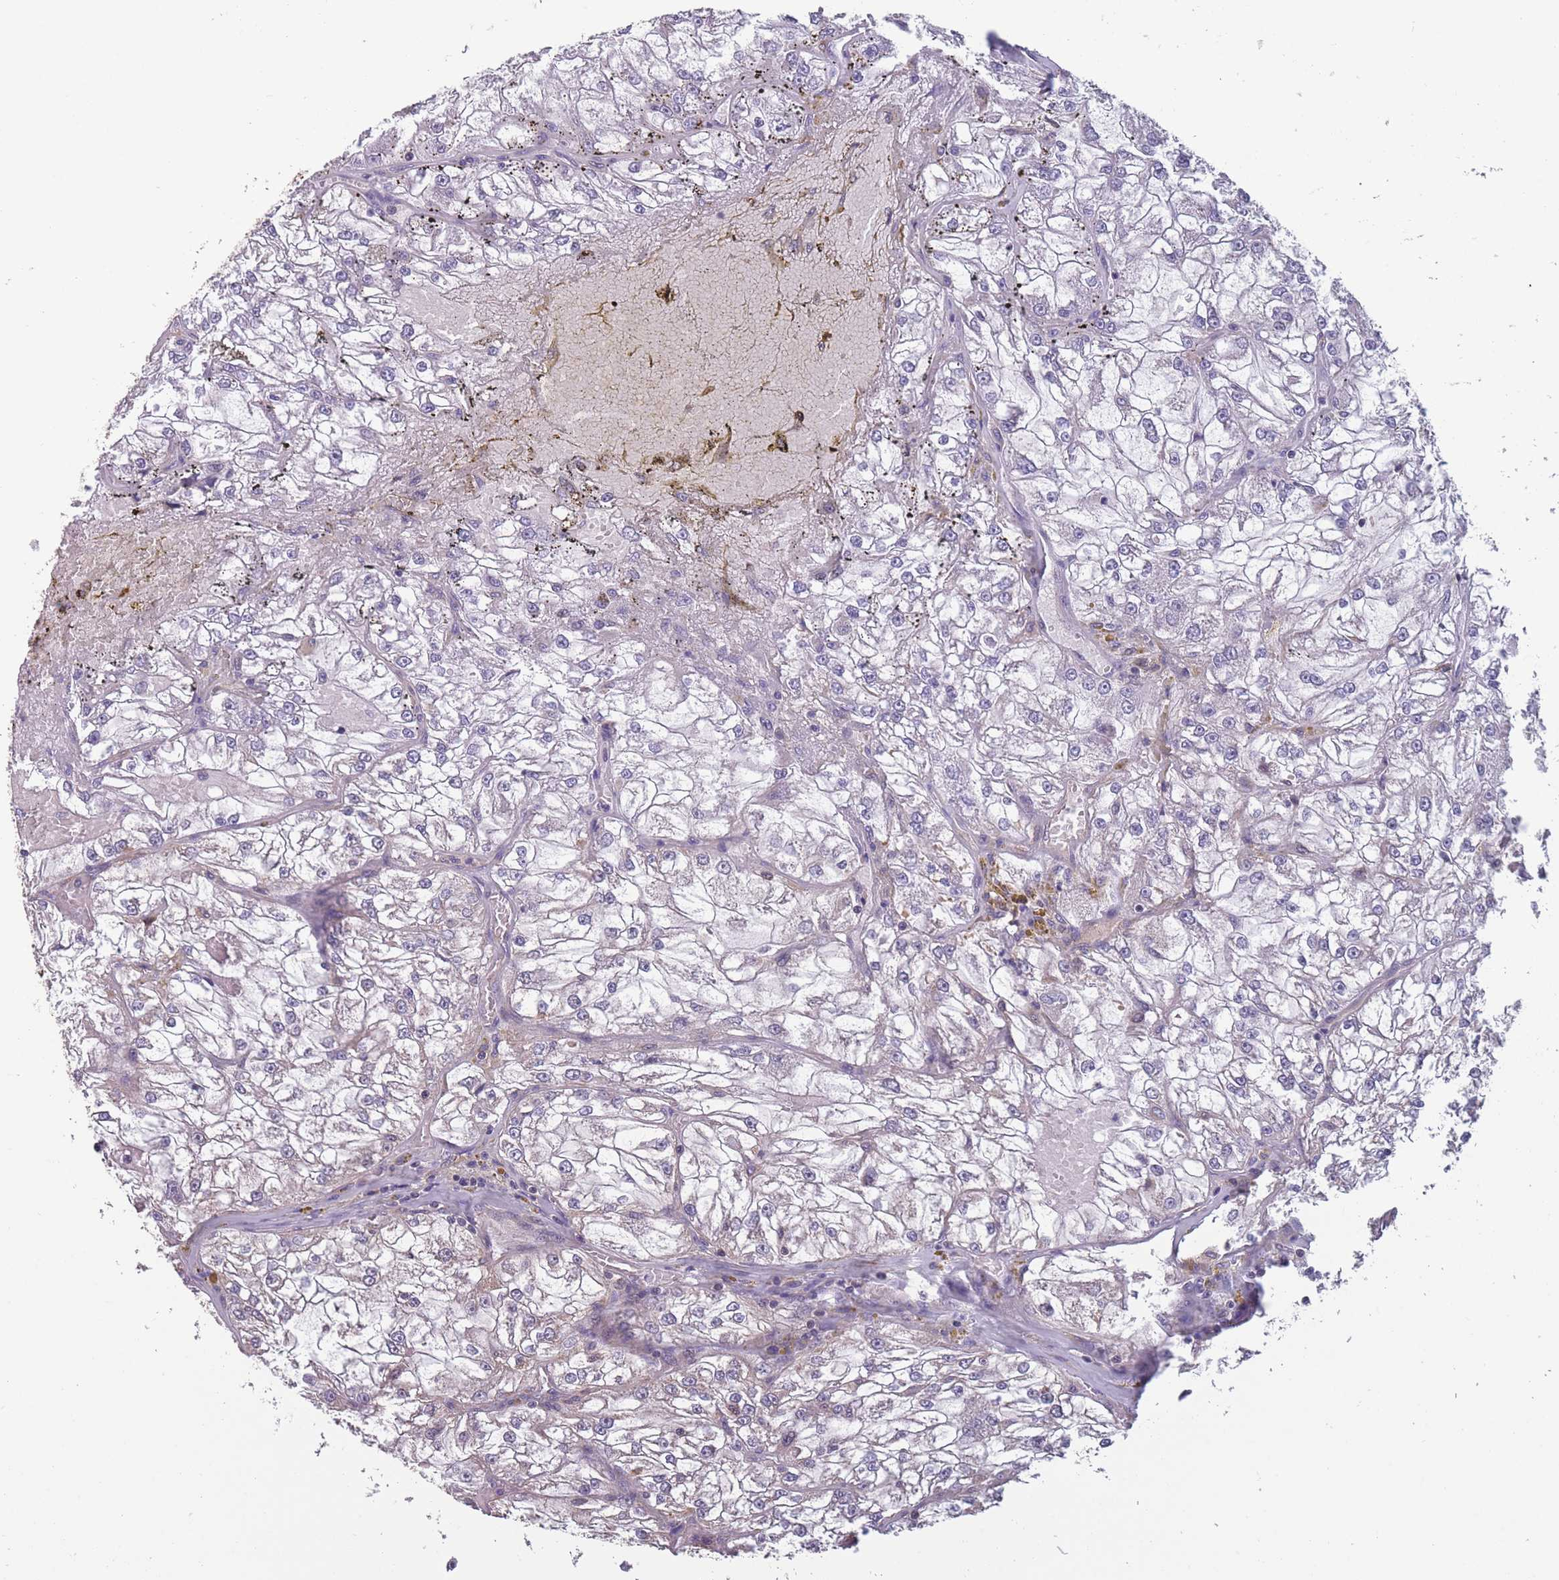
{"staining": {"intensity": "negative", "quantity": "none", "location": "none"}, "tissue": "renal cancer", "cell_type": "Tumor cells", "image_type": "cancer", "snomed": [{"axis": "morphology", "description": "Adenocarcinoma, NOS"}, {"axis": "topography", "description": "Kidney"}], "caption": "Immunohistochemistry of human renal adenocarcinoma shows no expression in tumor cells.", "gene": "TOMM40L", "patient": {"sex": "female", "age": 72}}